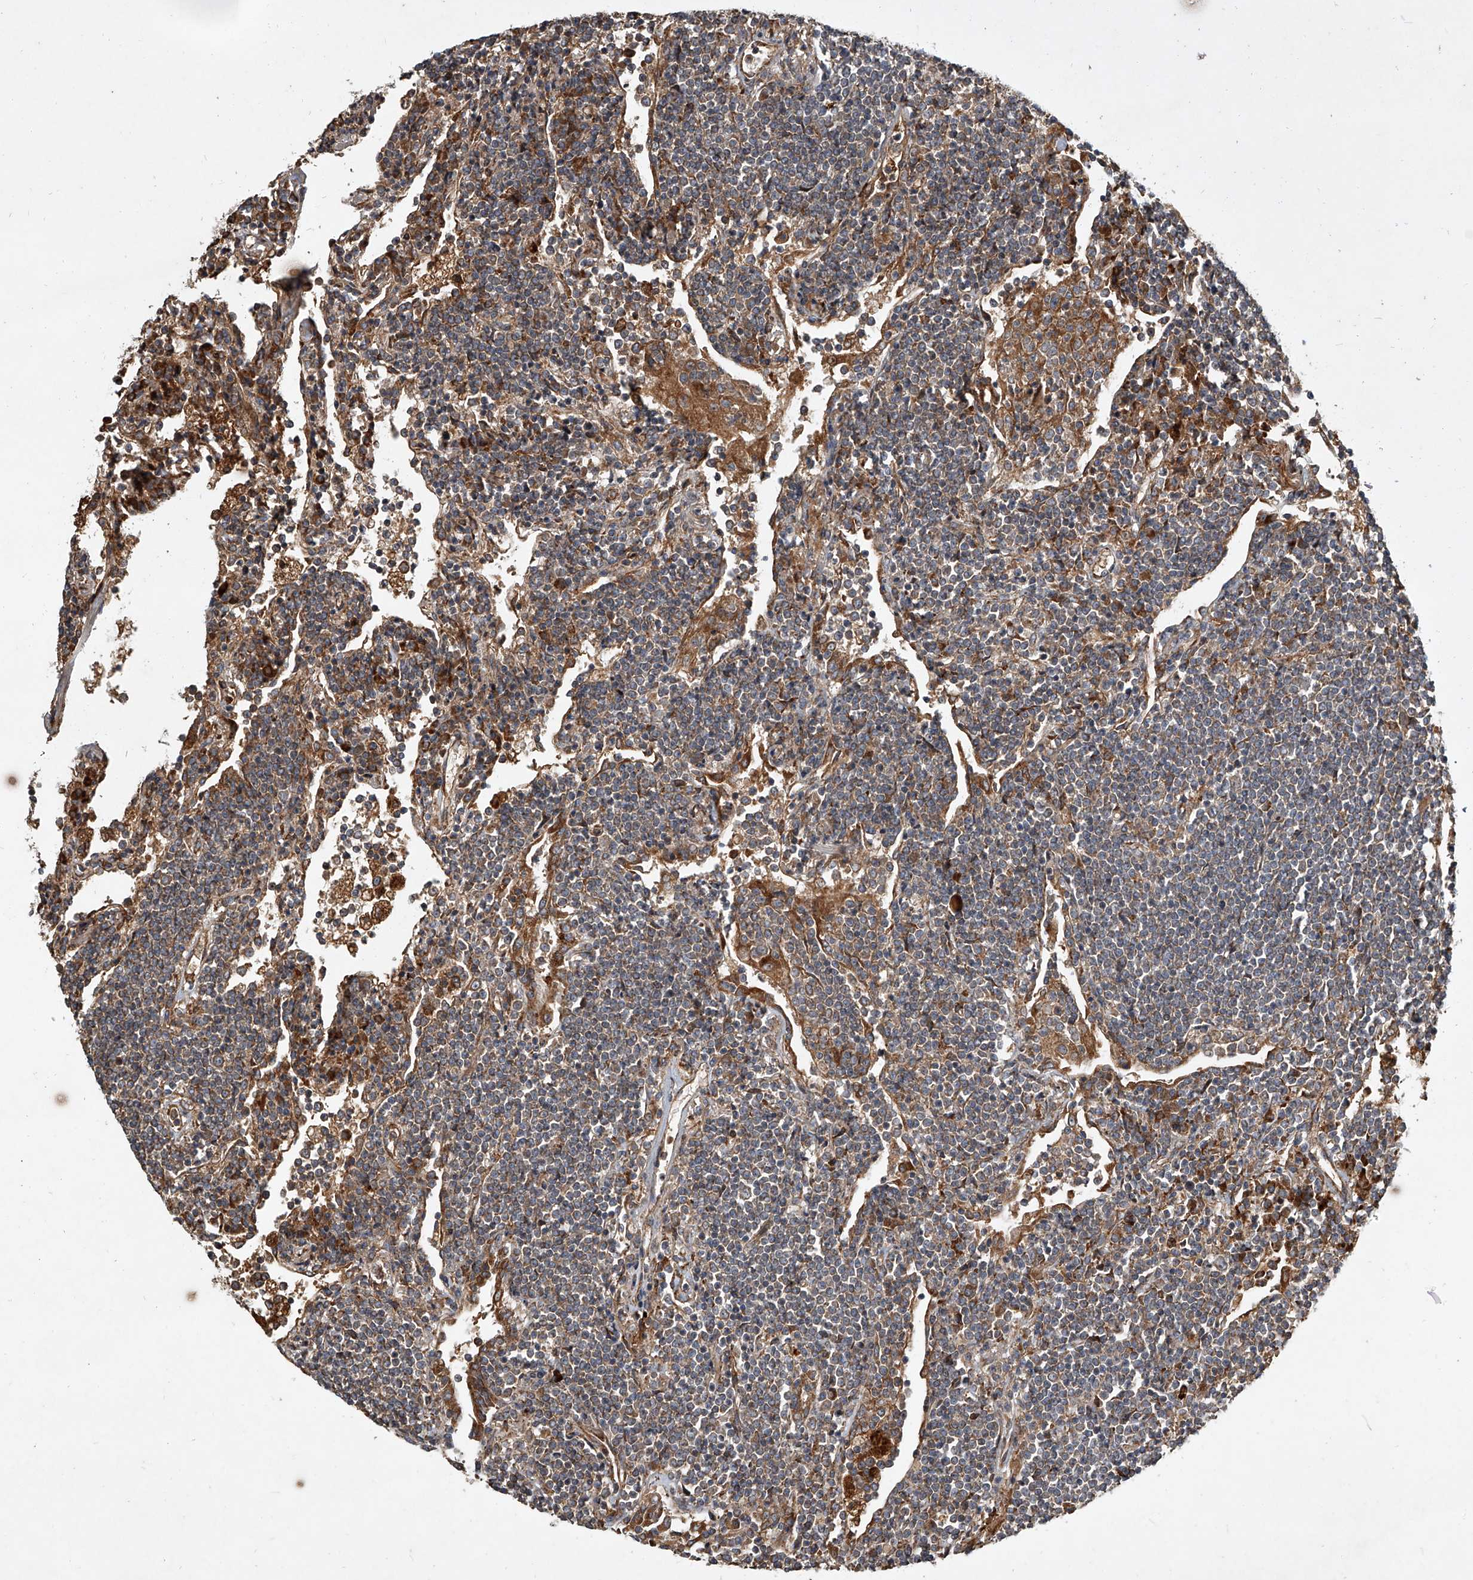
{"staining": {"intensity": "moderate", "quantity": "25%-75%", "location": "cytoplasmic/membranous"}, "tissue": "lymphoma", "cell_type": "Tumor cells", "image_type": "cancer", "snomed": [{"axis": "morphology", "description": "Malignant lymphoma, non-Hodgkin's type, Low grade"}, {"axis": "topography", "description": "Lung"}], "caption": "Moderate cytoplasmic/membranous expression for a protein is identified in approximately 25%-75% of tumor cells of malignant lymphoma, non-Hodgkin's type (low-grade) using immunohistochemistry.", "gene": "EVA1C", "patient": {"sex": "female", "age": 71}}